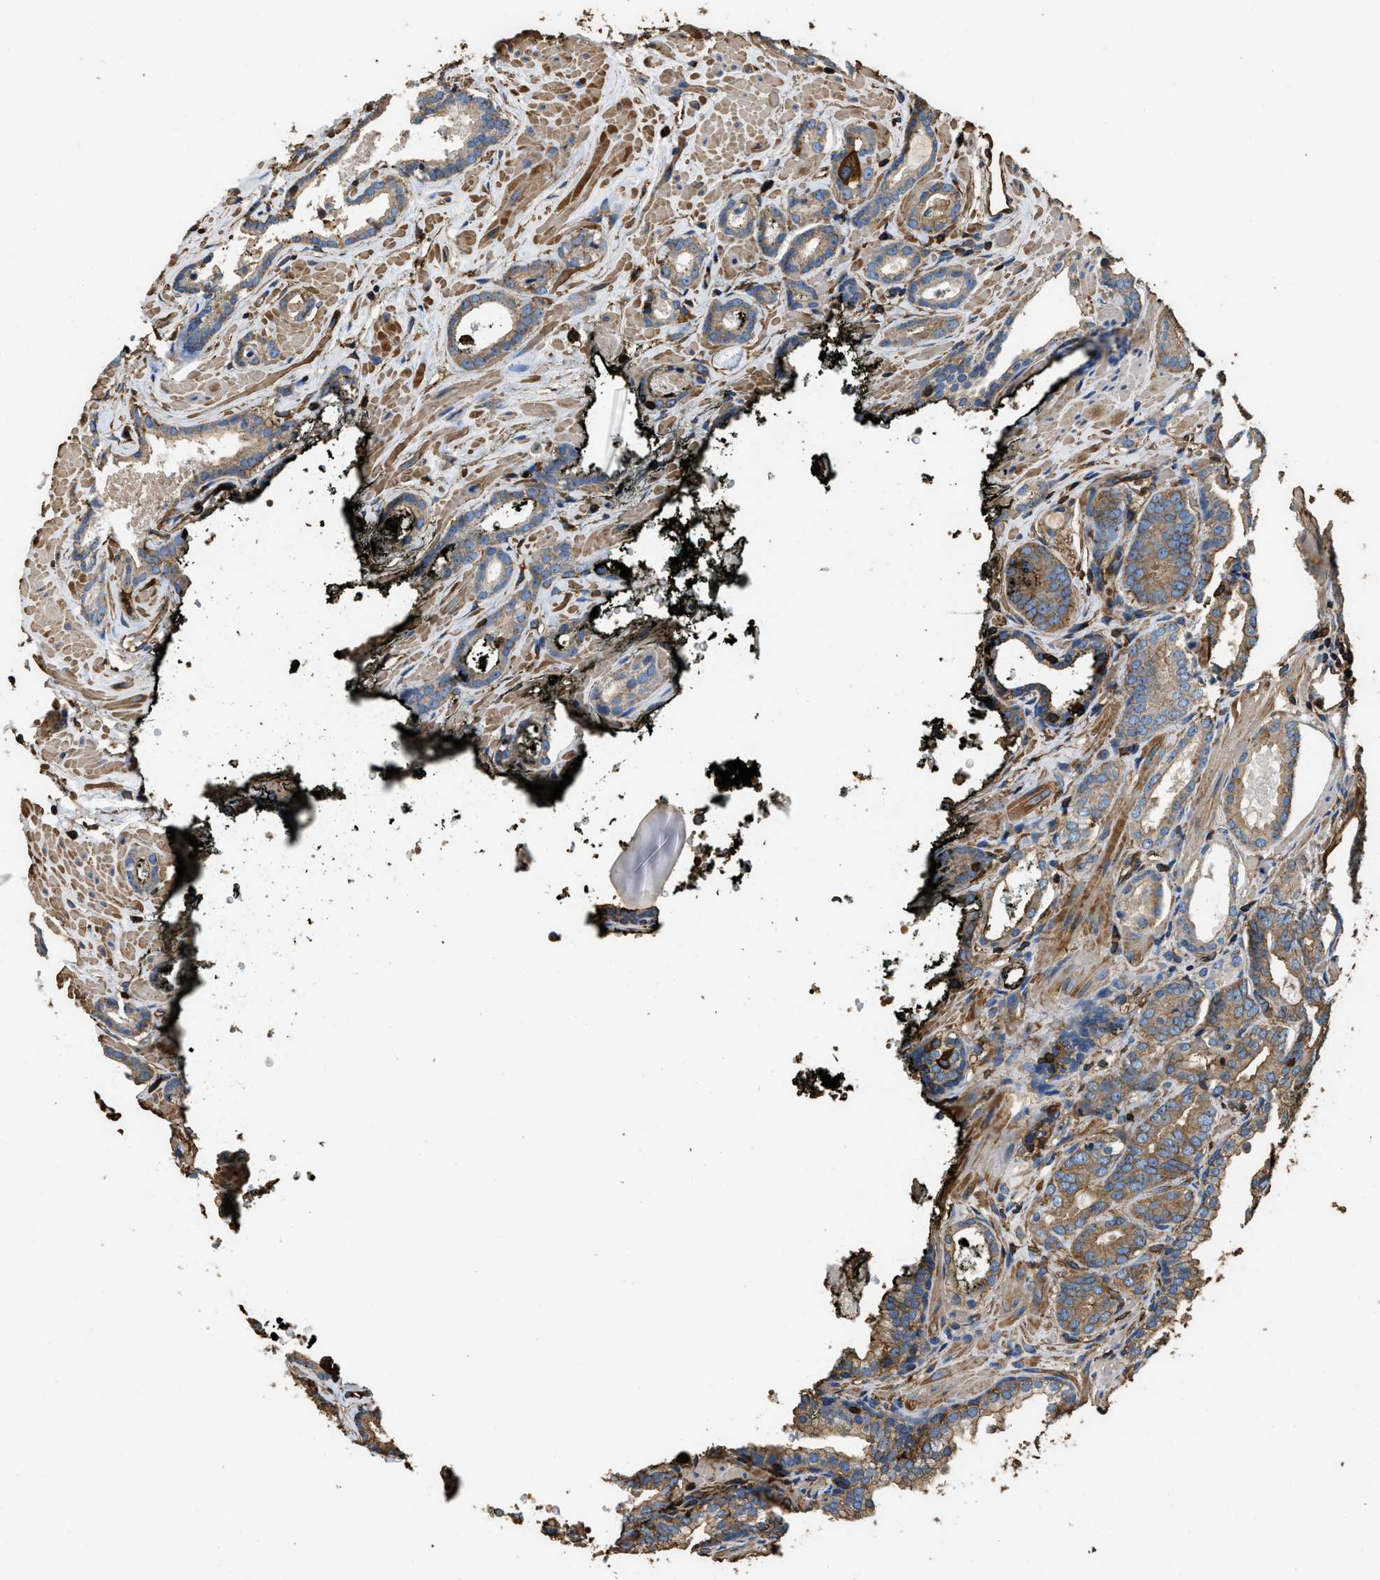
{"staining": {"intensity": "moderate", "quantity": ">75%", "location": "cytoplasmic/membranous"}, "tissue": "prostate cancer", "cell_type": "Tumor cells", "image_type": "cancer", "snomed": [{"axis": "morphology", "description": "Adenocarcinoma, Low grade"}, {"axis": "topography", "description": "Prostate"}], "caption": "Immunohistochemical staining of human prostate cancer (low-grade adenocarcinoma) demonstrates moderate cytoplasmic/membranous protein staining in approximately >75% of tumor cells. Using DAB (brown) and hematoxylin (blue) stains, captured at high magnification using brightfield microscopy.", "gene": "ACCS", "patient": {"sex": "male", "age": 57}}